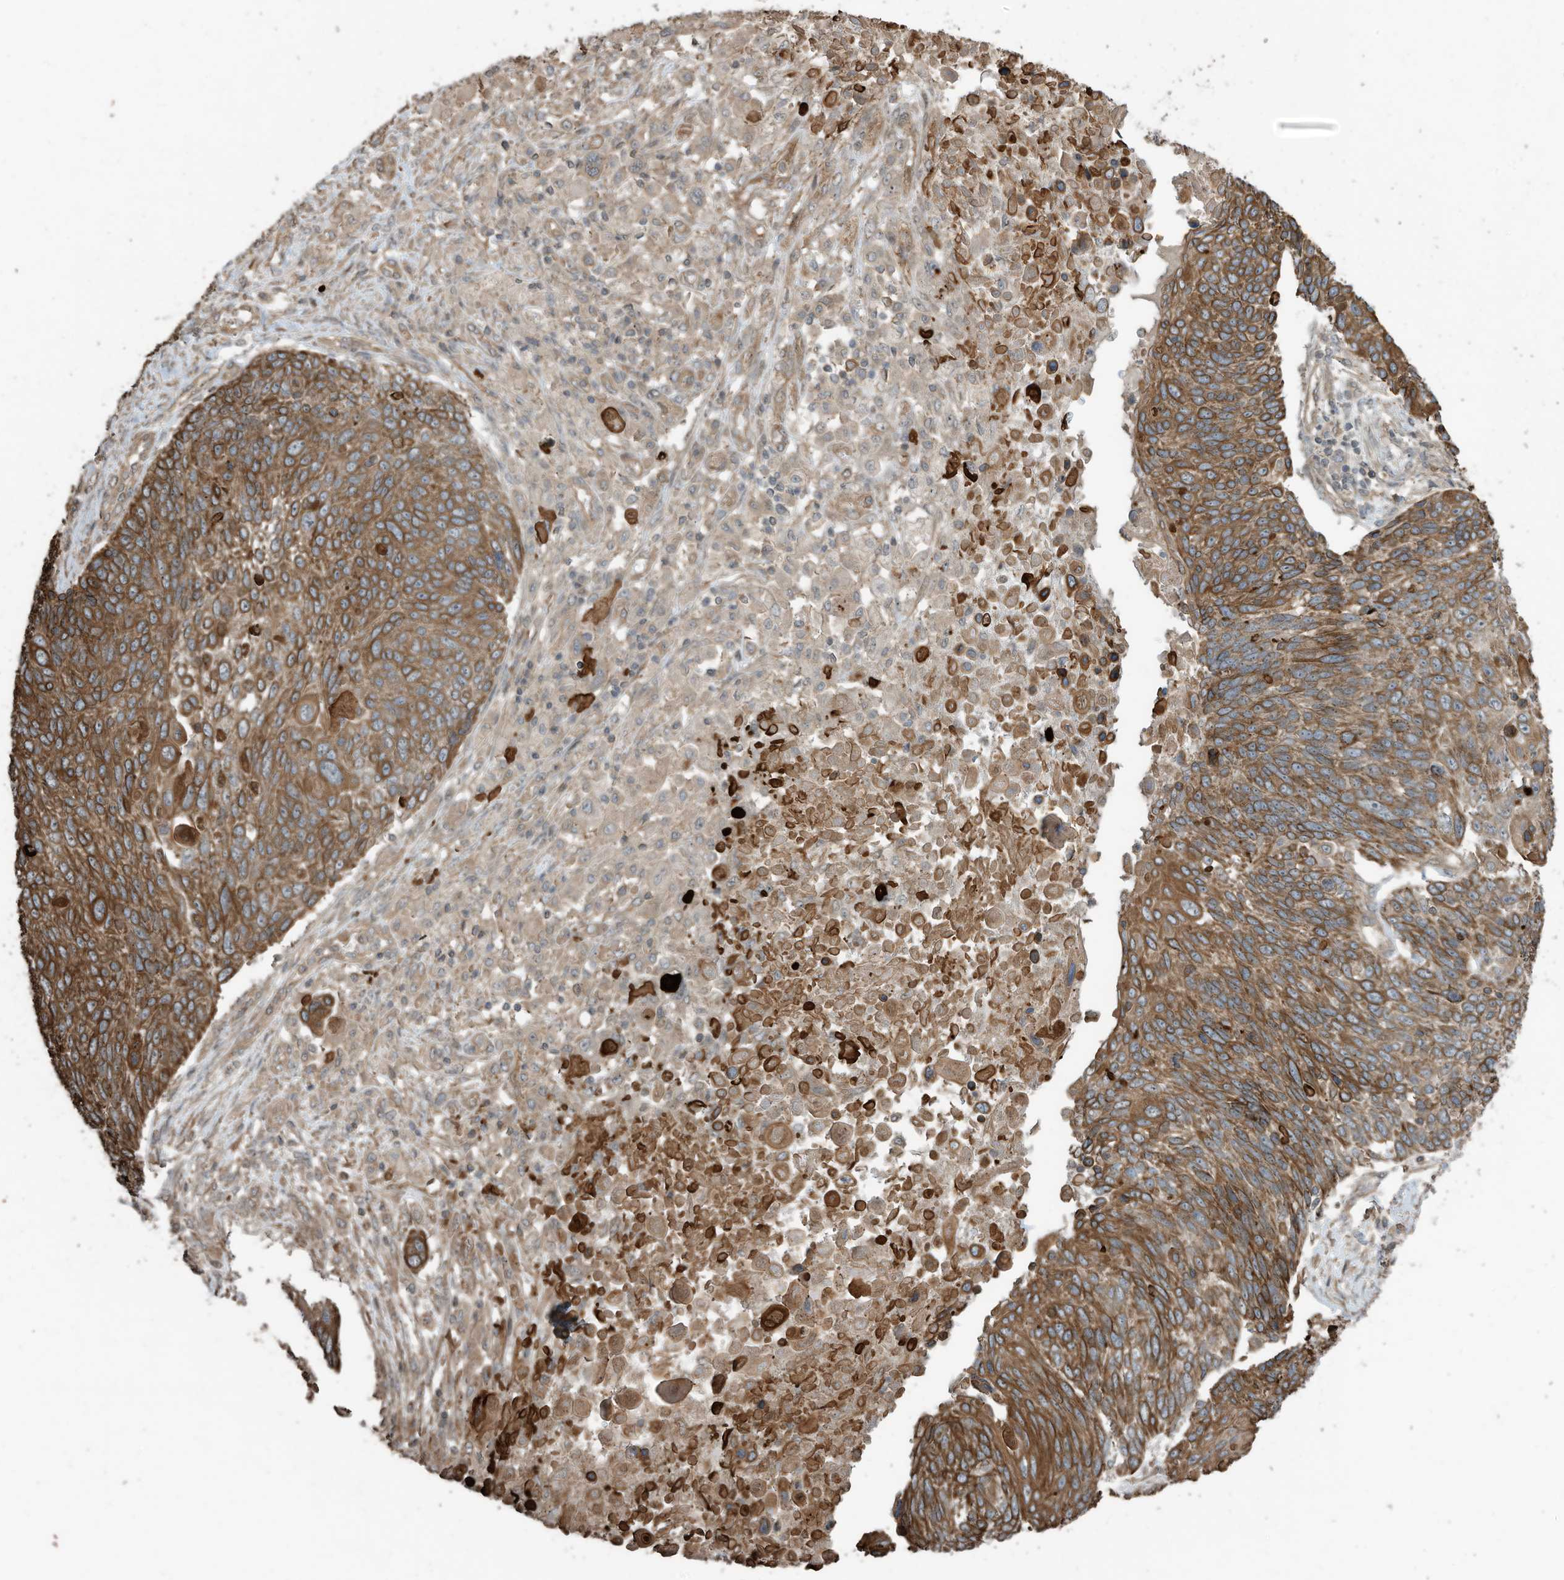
{"staining": {"intensity": "strong", "quantity": ">75%", "location": "cytoplasmic/membranous"}, "tissue": "lung cancer", "cell_type": "Tumor cells", "image_type": "cancer", "snomed": [{"axis": "morphology", "description": "Squamous cell carcinoma, NOS"}, {"axis": "topography", "description": "Lung"}], "caption": "Brown immunohistochemical staining in lung cancer (squamous cell carcinoma) exhibits strong cytoplasmic/membranous expression in approximately >75% of tumor cells.", "gene": "ZNF653", "patient": {"sex": "male", "age": 66}}